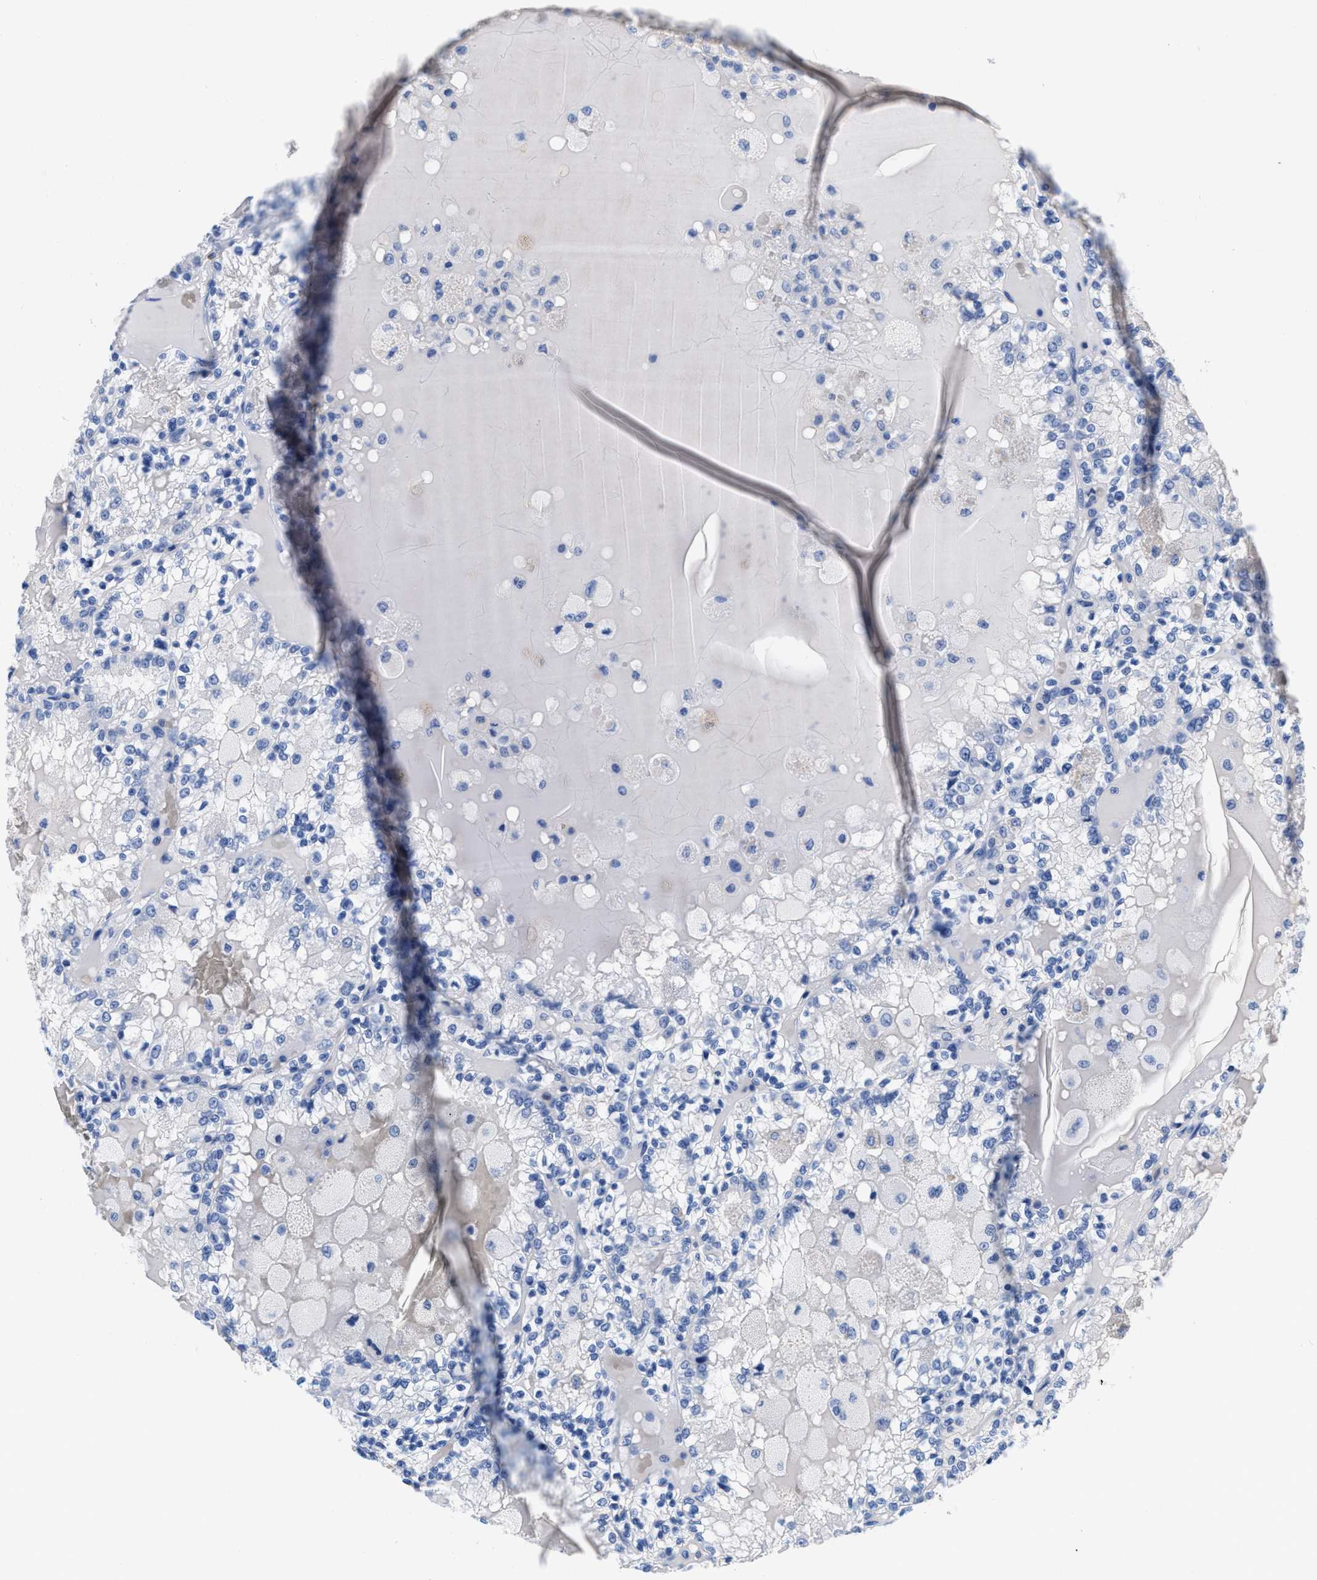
{"staining": {"intensity": "negative", "quantity": "none", "location": "none"}, "tissue": "renal cancer", "cell_type": "Tumor cells", "image_type": "cancer", "snomed": [{"axis": "morphology", "description": "Adenocarcinoma, NOS"}, {"axis": "topography", "description": "Kidney"}], "caption": "High magnification brightfield microscopy of renal cancer (adenocarcinoma) stained with DAB (3,3'-diaminobenzidine) (brown) and counterstained with hematoxylin (blue): tumor cells show no significant positivity.", "gene": "SLFN13", "patient": {"sex": "female", "age": 56}}